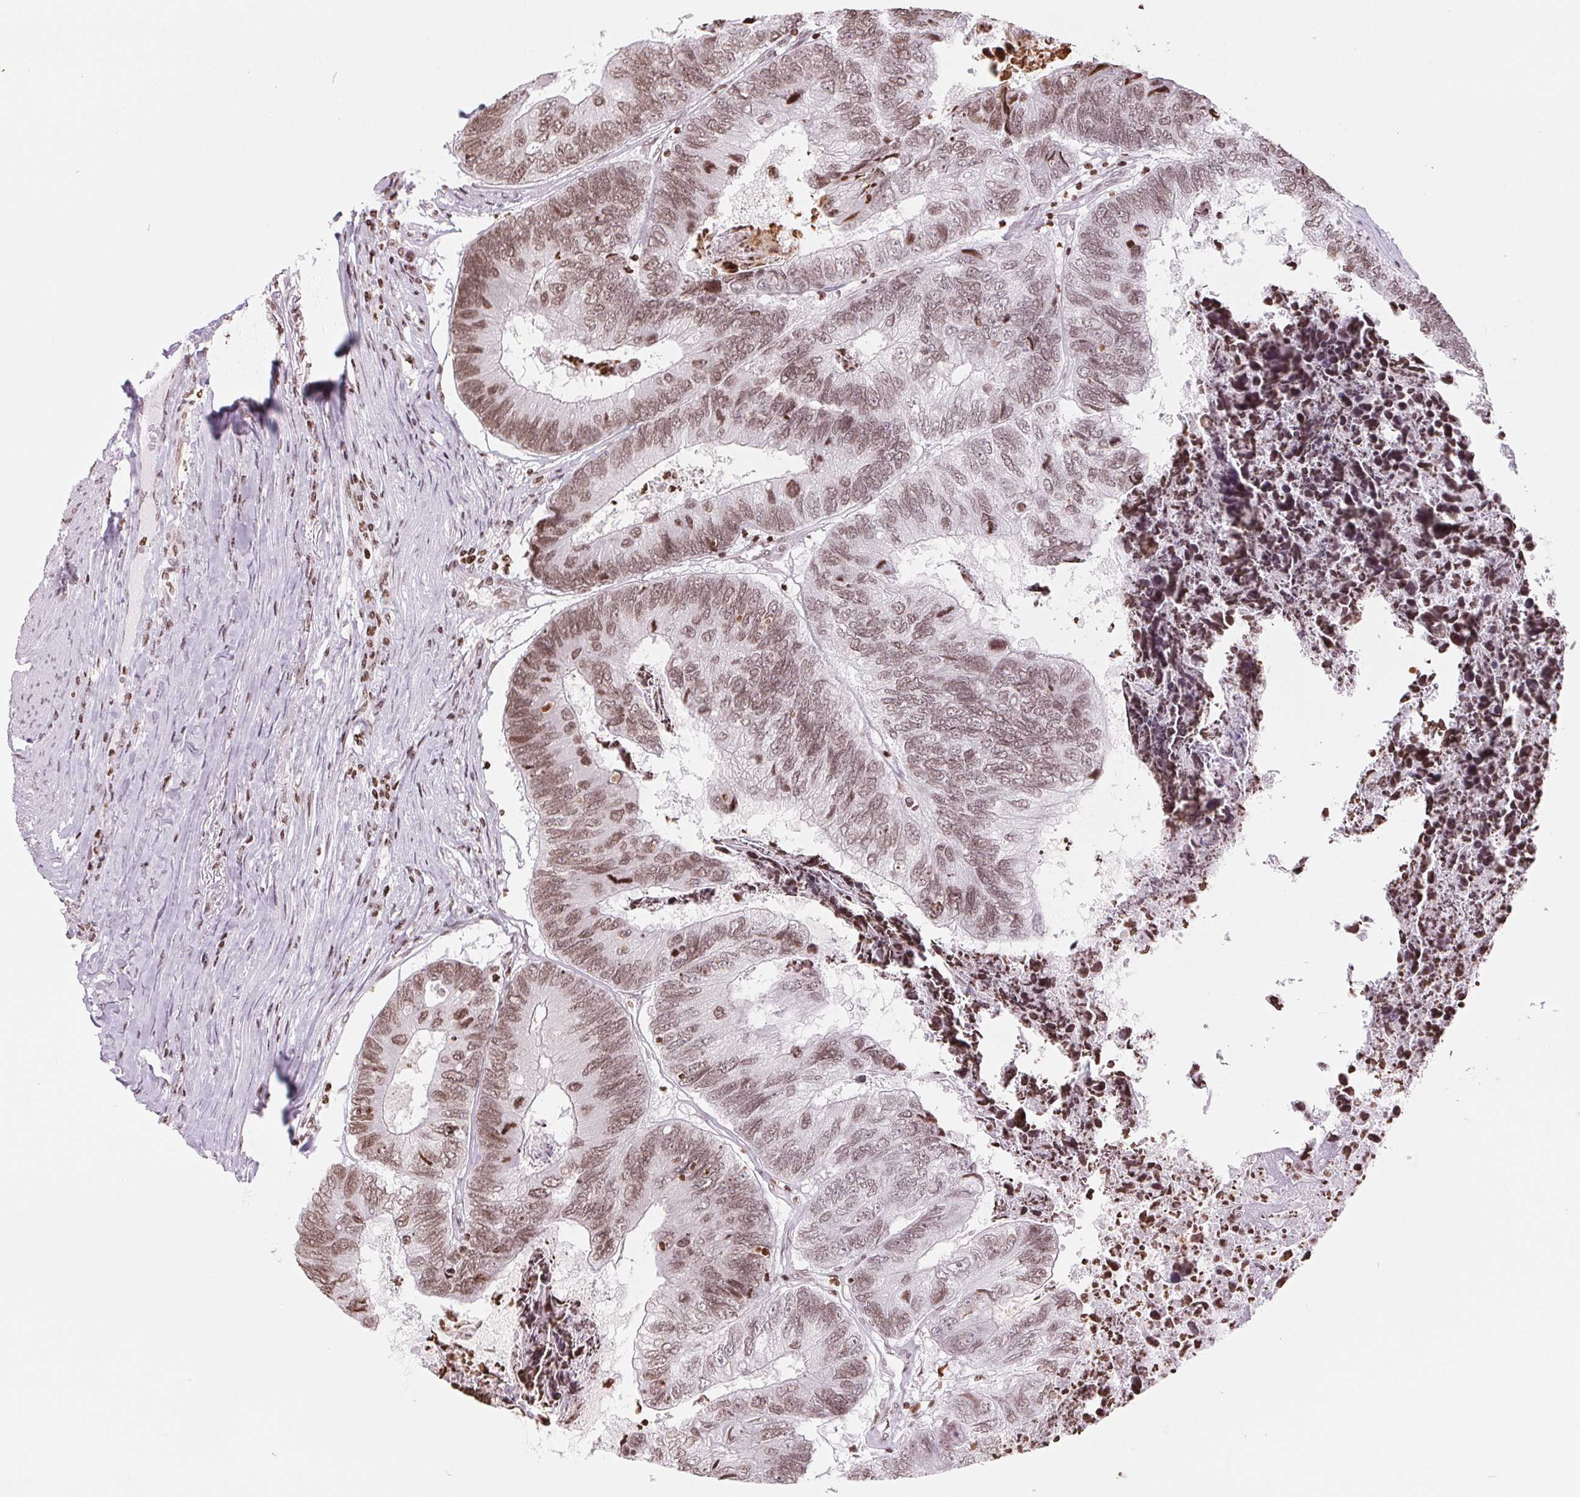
{"staining": {"intensity": "moderate", "quantity": ">75%", "location": "nuclear"}, "tissue": "colorectal cancer", "cell_type": "Tumor cells", "image_type": "cancer", "snomed": [{"axis": "morphology", "description": "Adenocarcinoma, NOS"}, {"axis": "topography", "description": "Colon"}], "caption": "Colorectal adenocarcinoma stained with IHC demonstrates moderate nuclear staining in about >75% of tumor cells.", "gene": "SMIM12", "patient": {"sex": "female", "age": 67}}